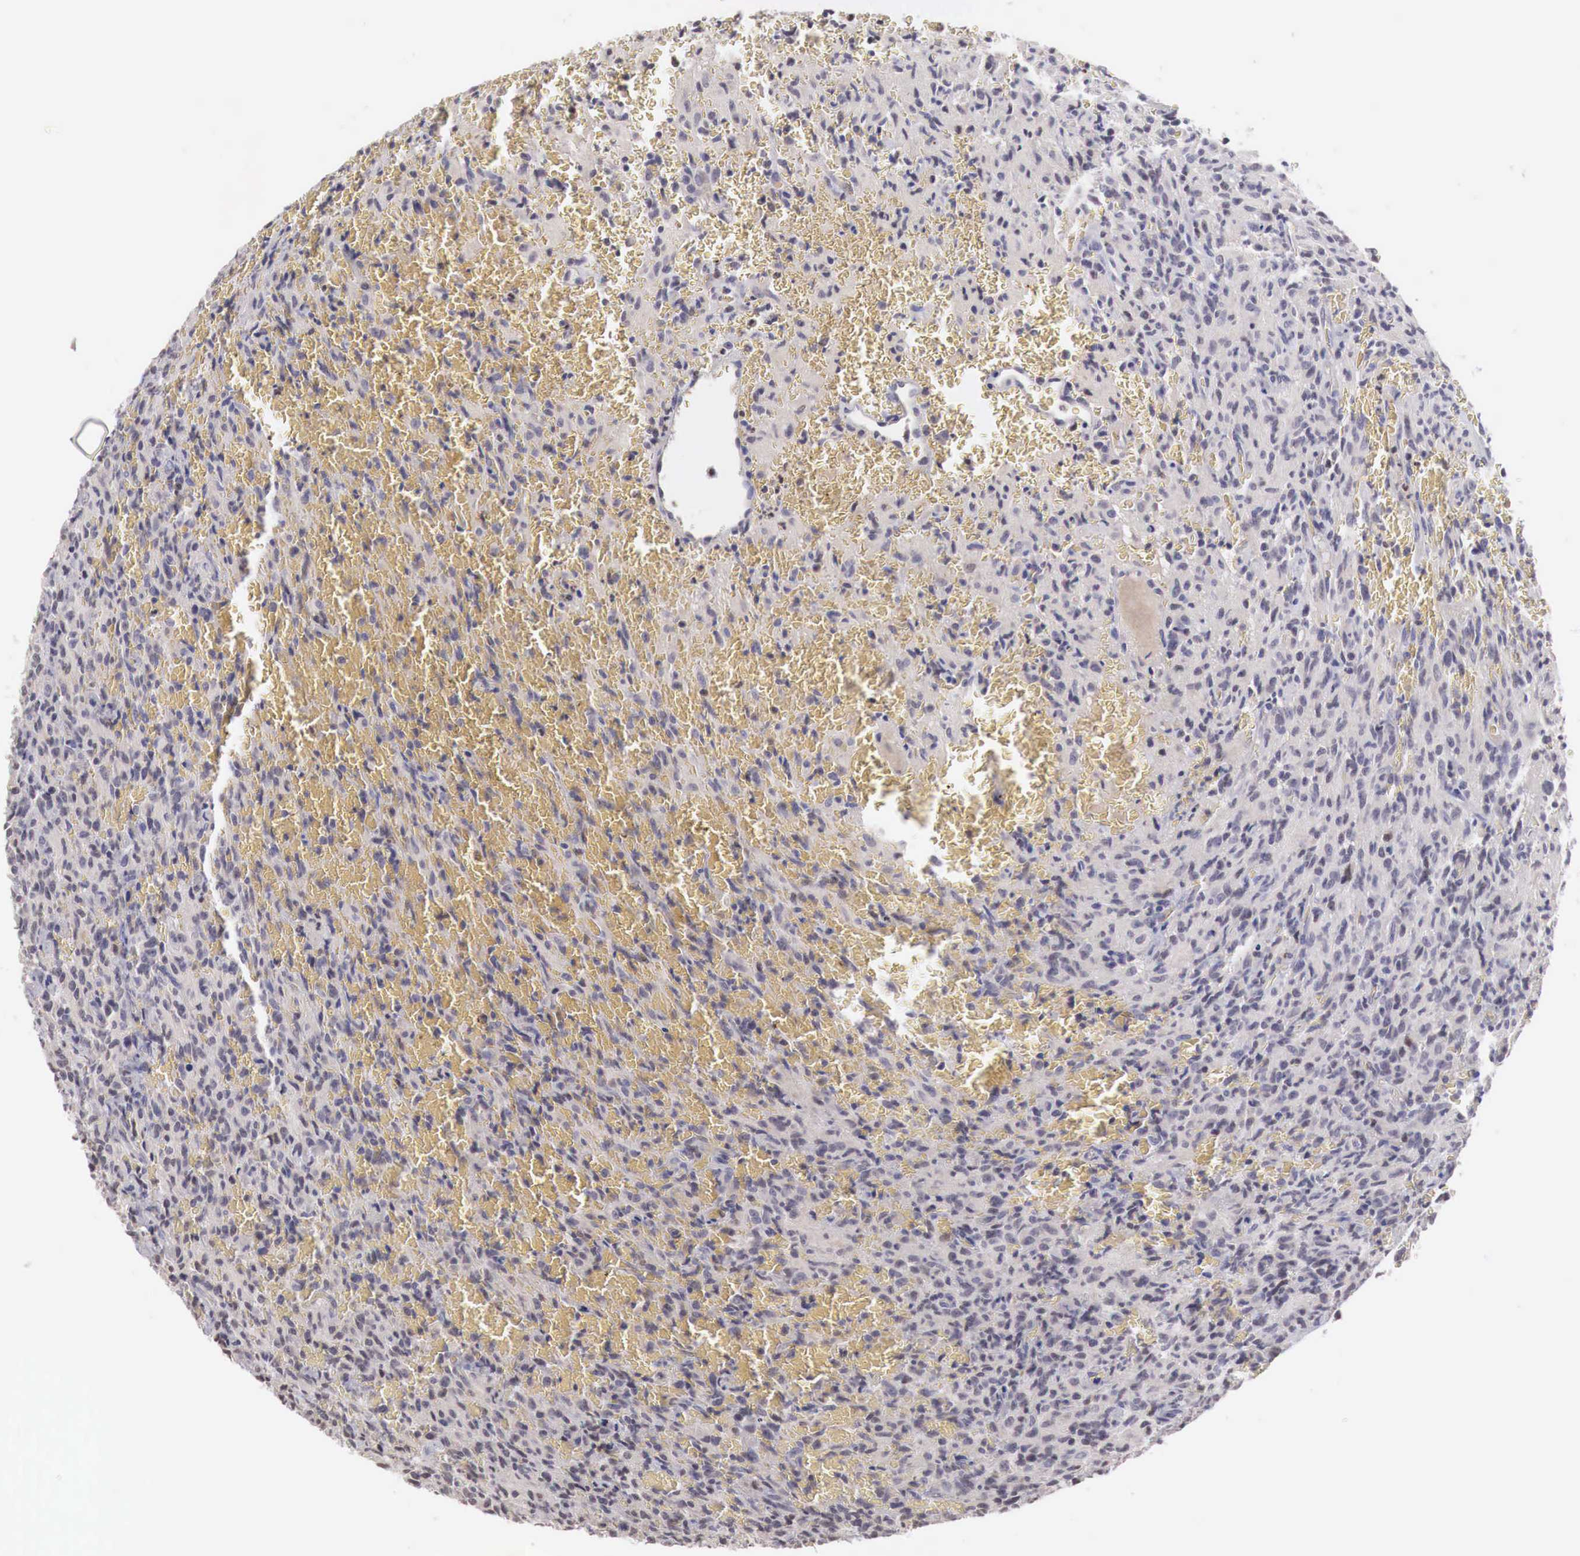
{"staining": {"intensity": "negative", "quantity": "none", "location": "none"}, "tissue": "glioma", "cell_type": "Tumor cells", "image_type": "cancer", "snomed": [{"axis": "morphology", "description": "Glioma, malignant, High grade"}, {"axis": "topography", "description": "Brain"}], "caption": "The histopathology image demonstrates no significant positivity in tumor cells of glioma.", "gene": "TBC1D9", "patient": {"sex": "male", "age": 56}}